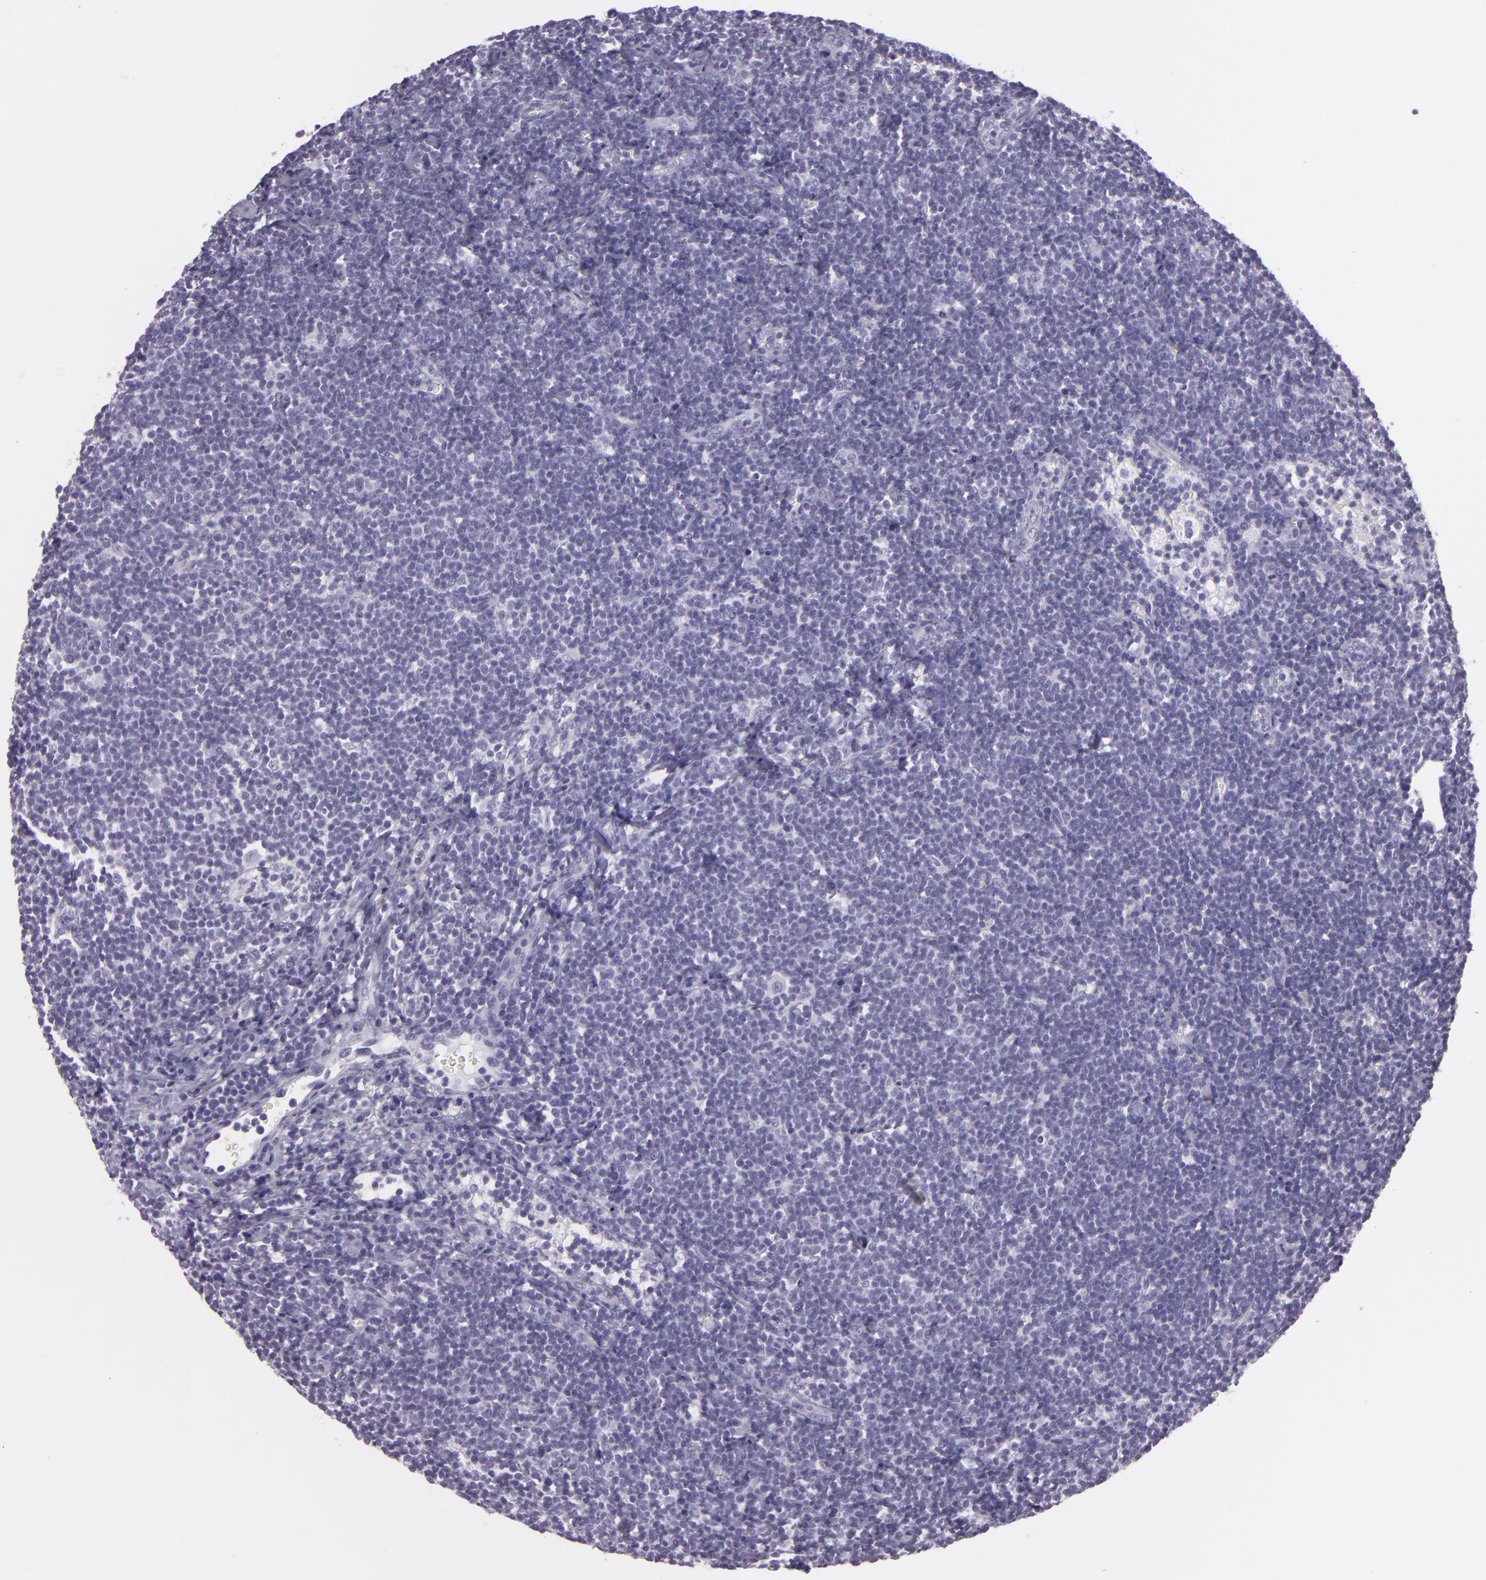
{"staining": {"intensity": "negative", "quantity": "none", "location": "none"}, "tissue": "lymphoma", "cell_type": "Tumor cells", "image_type": "cancer", "snomed": [{"axis": "morphology", "description": "Malignant lymphoma, non-Hodgkin's type, Low grade"}, {"axis": "topography", "description": "Lymph node"}], "caption": "The IHC photomicrograph has no significant staining in tumor cells of lymphoma tissue.", "gene": "MUC6", "patient": {"sex": "male", "age": 65}}